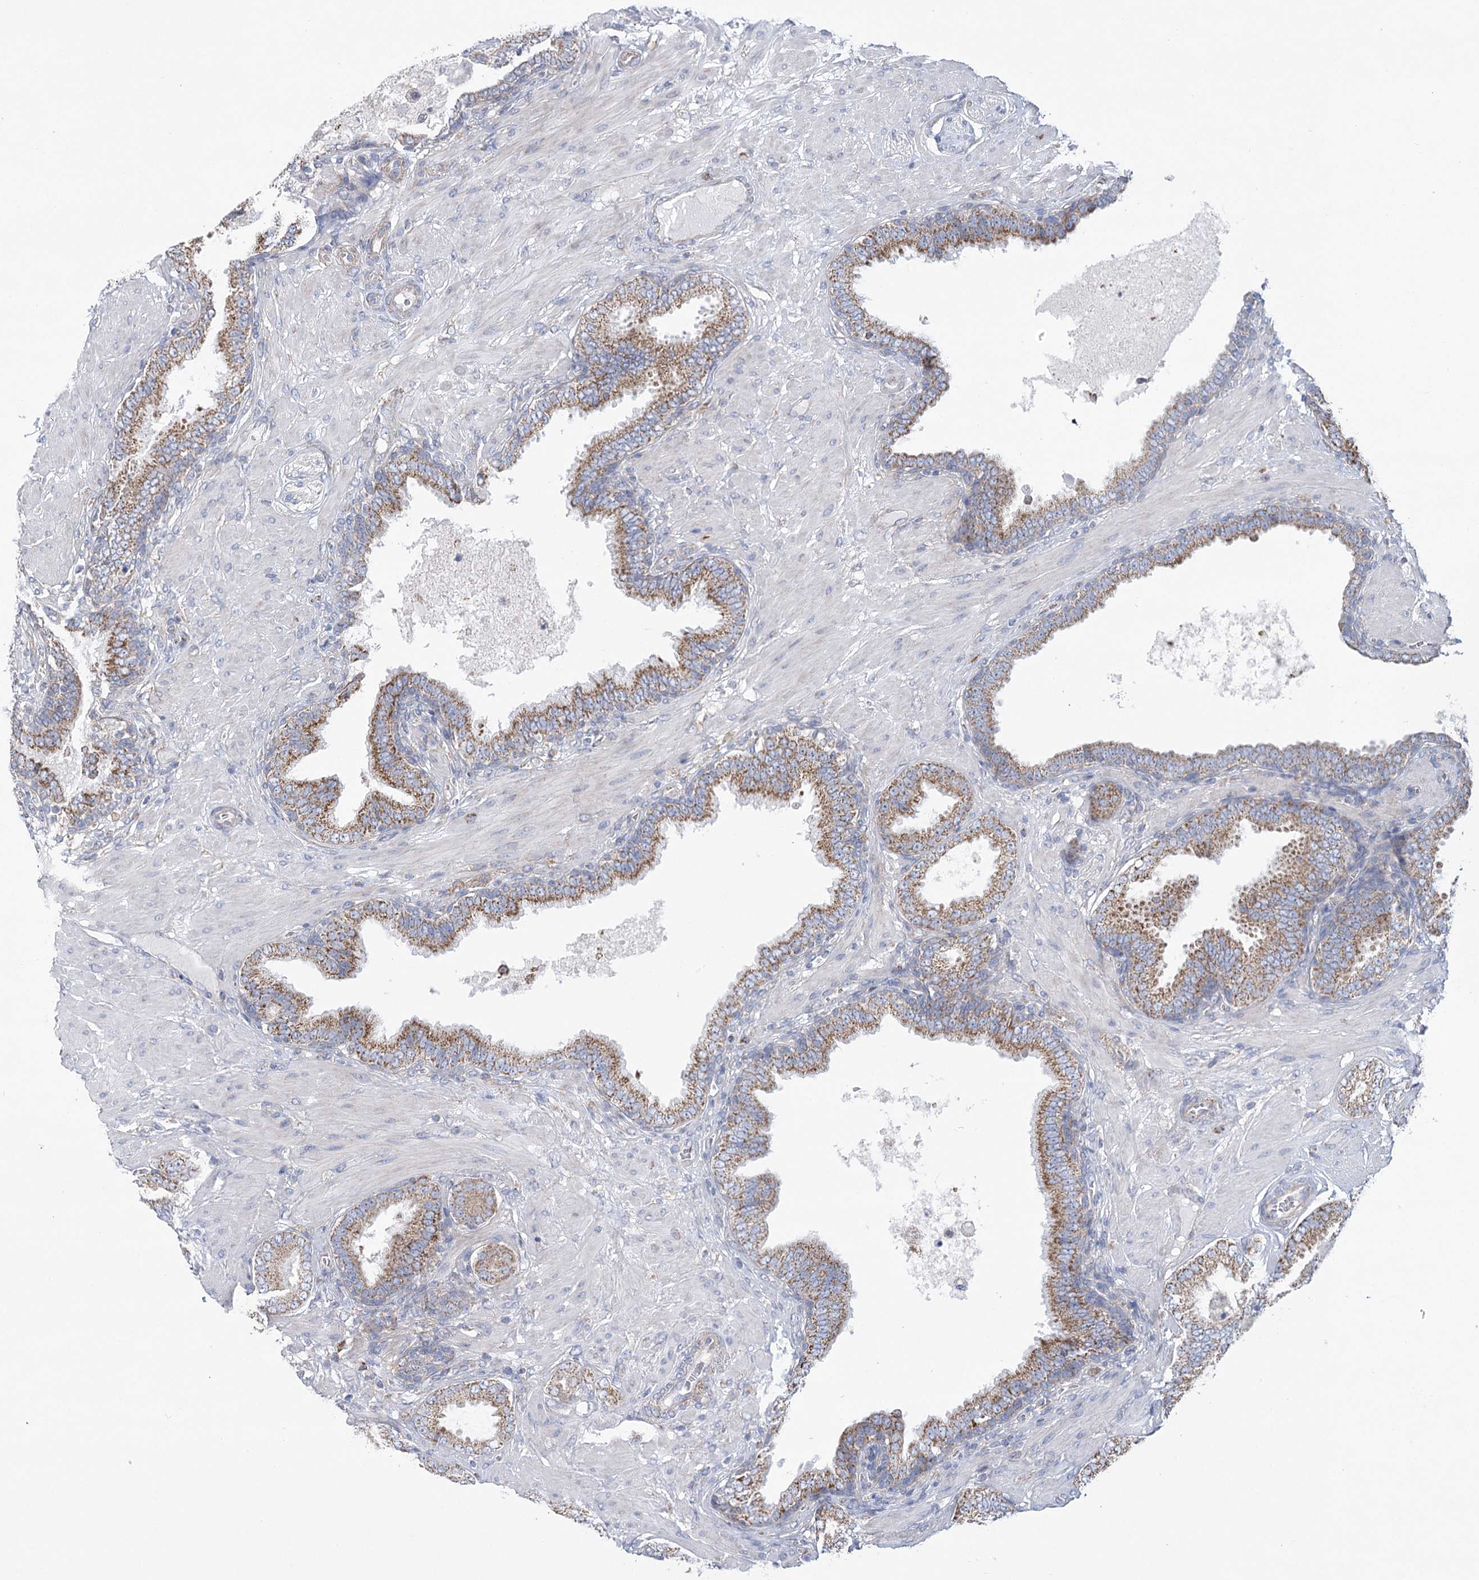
{"staining": {"intensity": "moderate", "quantity": ">75%", "location": "cytoplasmic/membranous"}, "tissue": "prostate cancer", "cell_type": "Tumor cells", "image_type": "cancer", "snomed": [{"axis": "morphology", "description": "Adenocarcinoma, Low grade"}, {"axis": "topography", "description": "Prostate"}], "caption": "Immunohistochemistry (DAB (3,3'-diaminobenzidine)) staining of prostate cancer (low-grade adenocarcinoma) displays moderate cytoplasmic/membranous protein staining in about >75% of tumor cells.", "gene": "SNX7", "patient": {"sex": "male", "age": 63}}